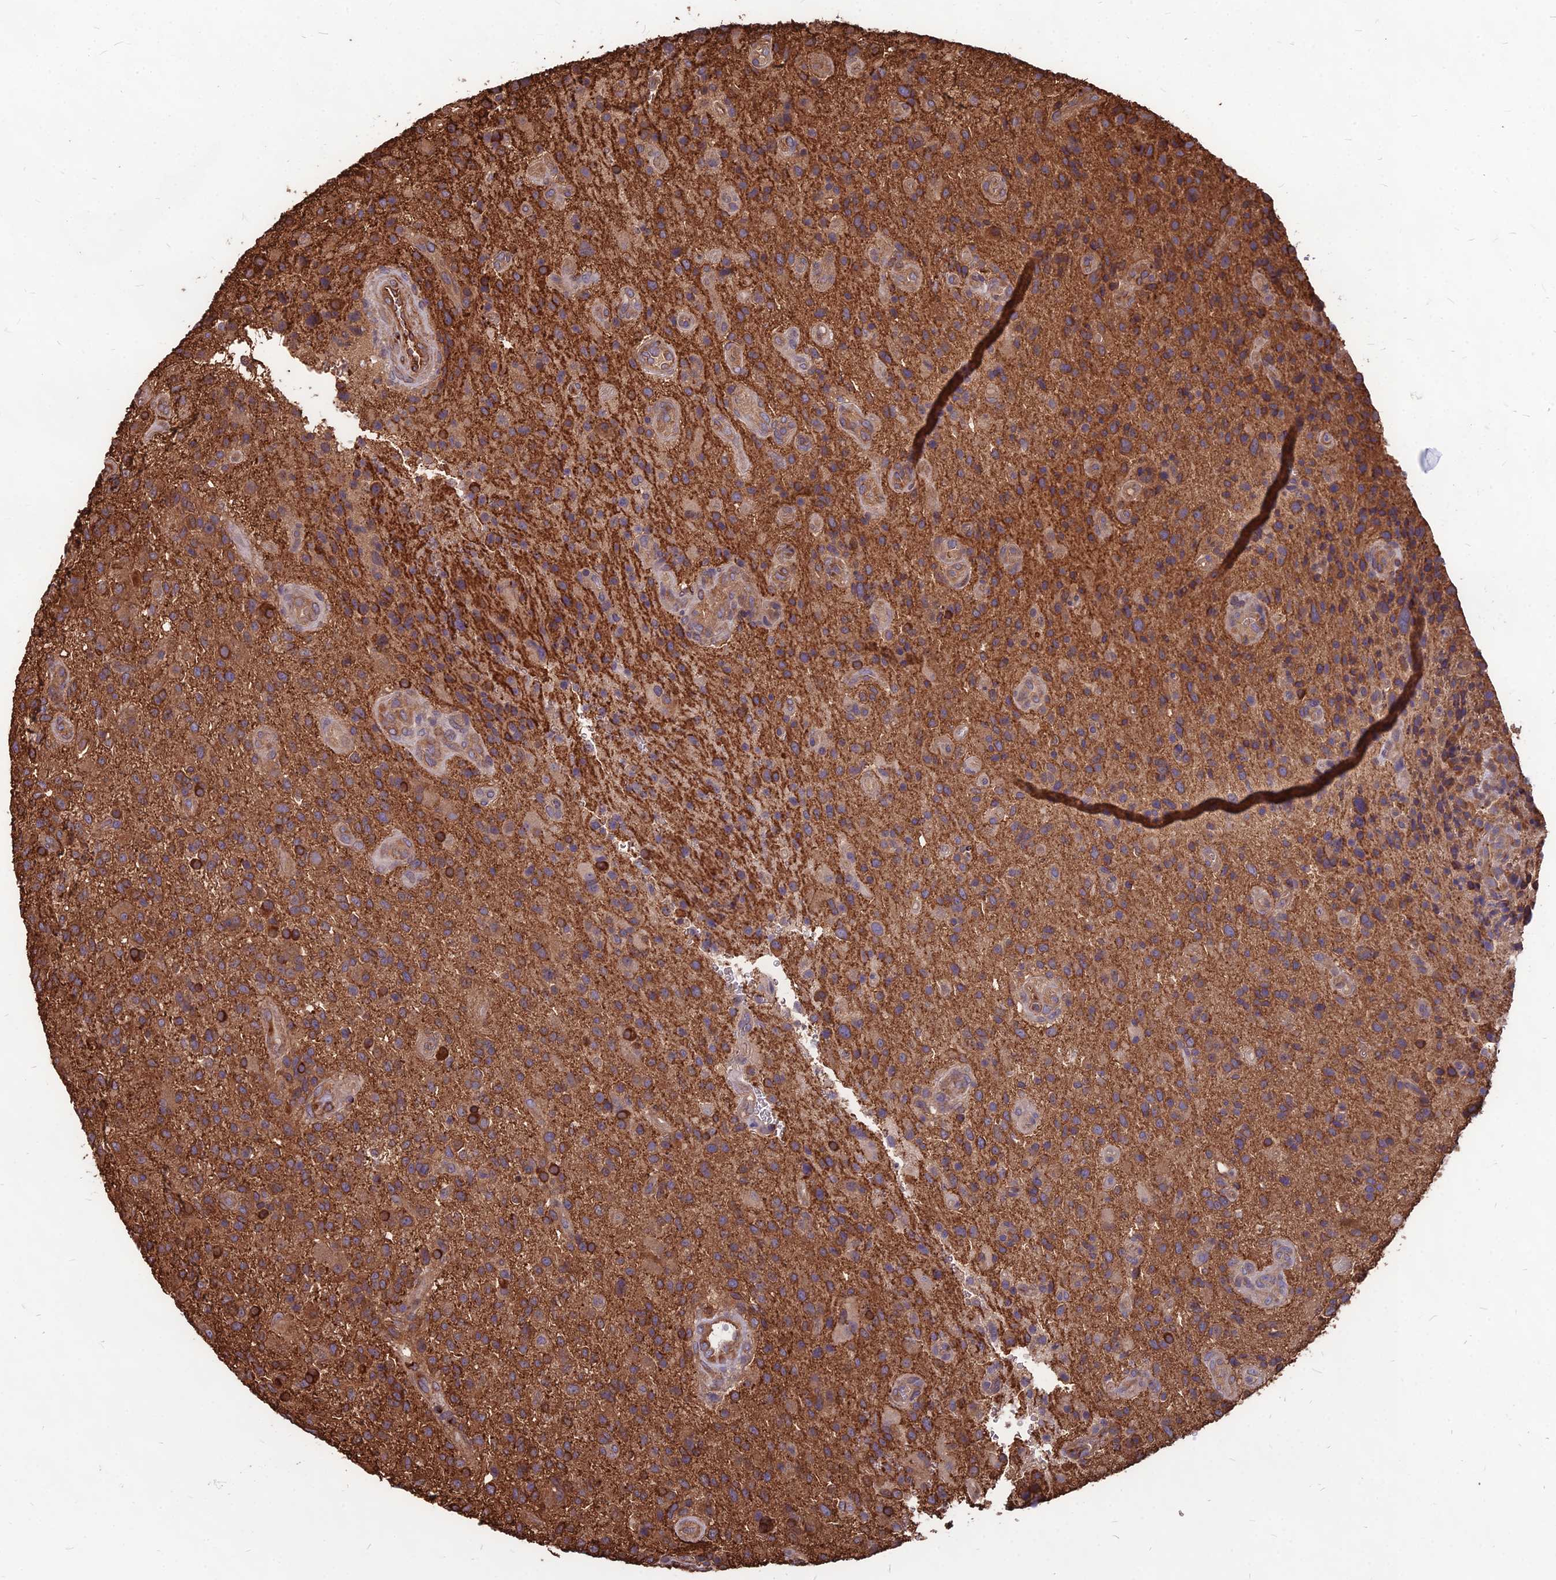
{"staining": {"intensity": "moderate", "quantity": "25%-75%", "location": "cytoplasmic/membranous"}, "tissue": "glioma", "cell_type": "Tumor cells", "image_type": "cancer", "snomed": [{"axis": "morphology", "description": "Glioma, malignant, High grade"}, {"axis": "topography", "description": "Brain"}], "caption": "DAB (3,3'-diaminobenzidine) immunohistochemical staining of human glioma shows moderate cytoplasmic/membranous protein expression in about 25%-75% of tumor cells. (IHC, brightfield microscopy, high magnification).", "gene": "LSM6", "patient": {"sex": "male", "age": 47}}